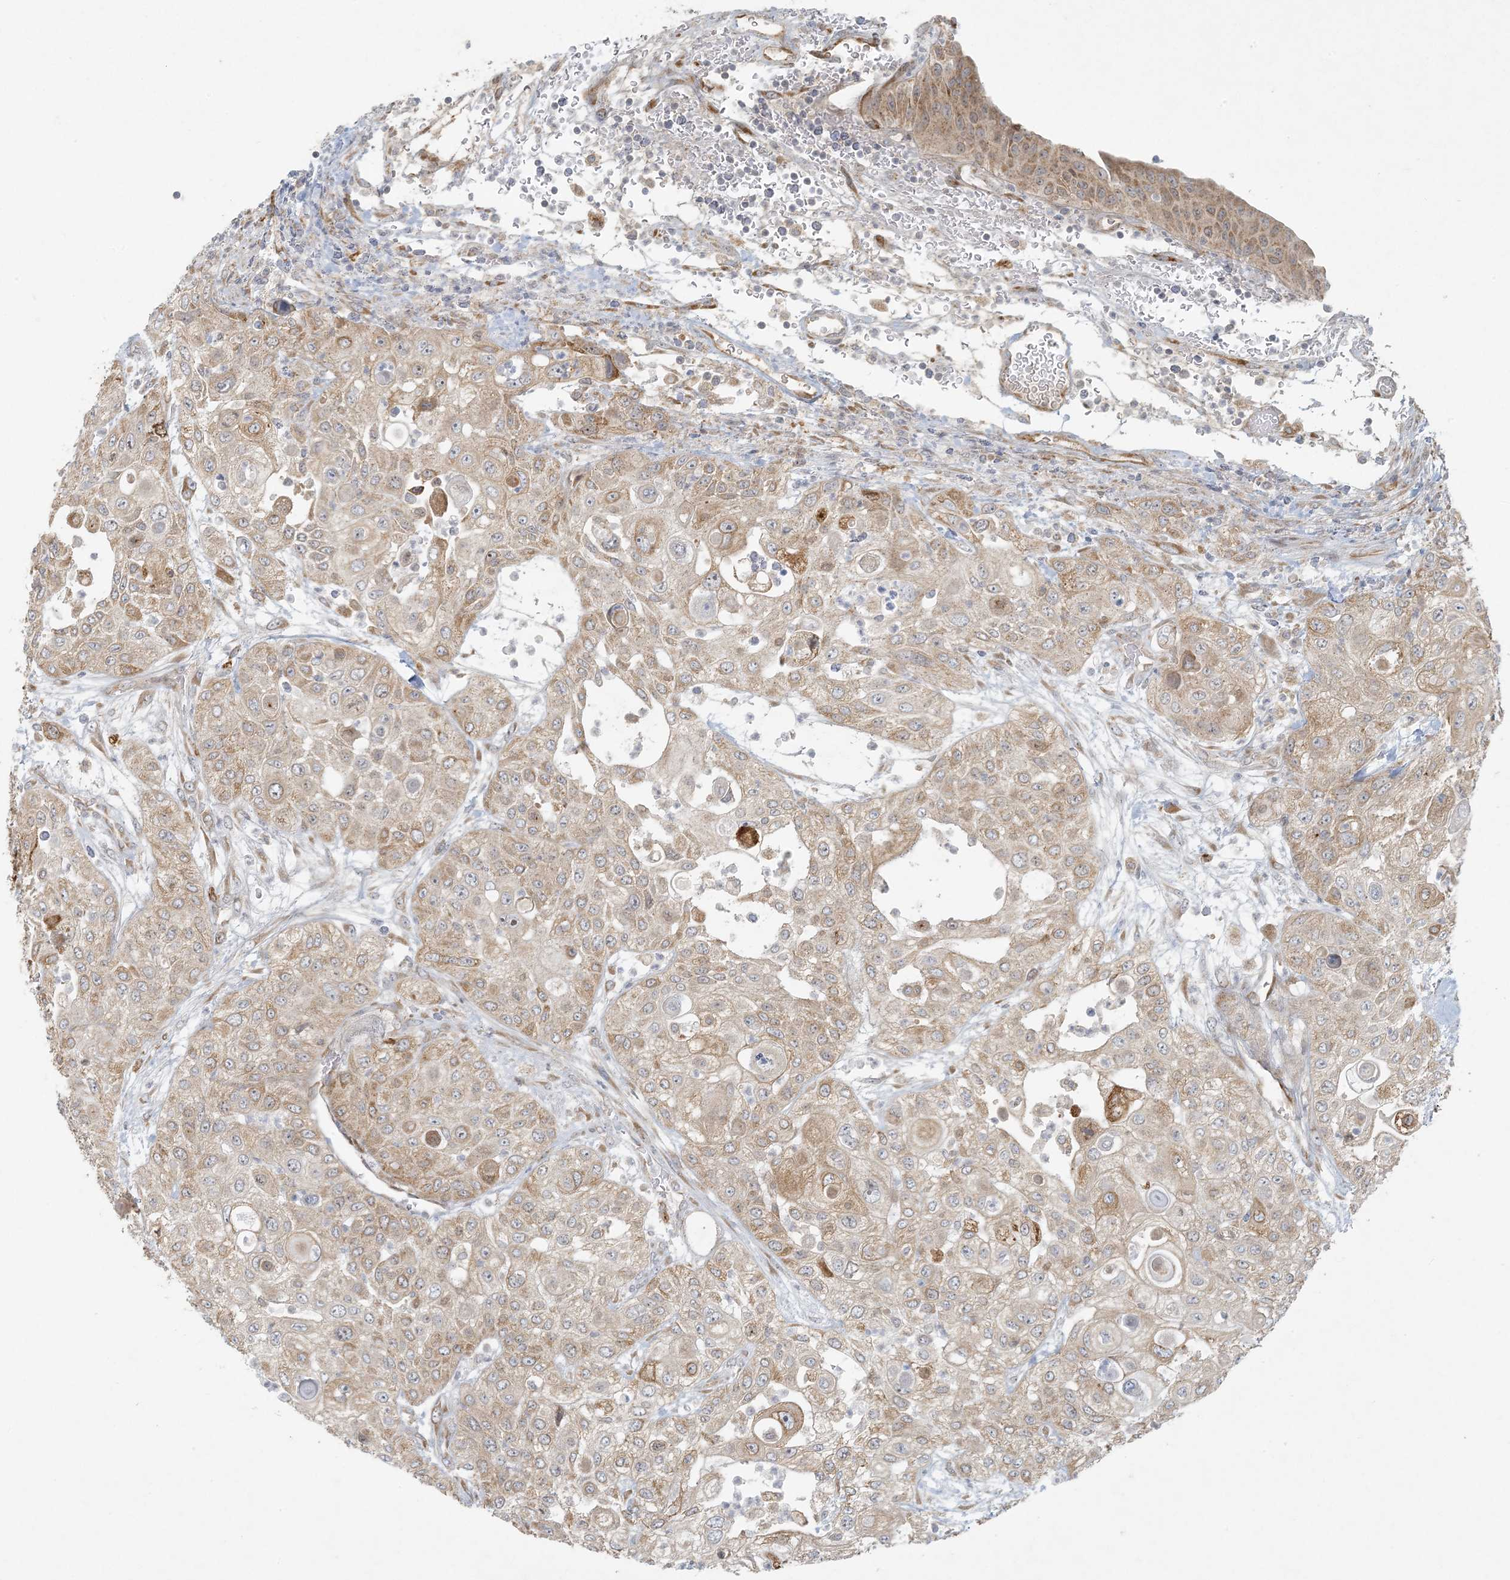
{"staining": {"intensity": "moderate", "quantity": ">75%", "location": "cytoplasmic/membranous"}, "tissue": "urothelial cancer", "cell_type": "Tumor cells", "image_type": "cancer", "snomed": [{"axis": "morphology", "description": "Urothelial carcinoma, High grade"}, {"axis": "topography", "description": "Urinary bladder"}], "caption": "Human urothelial cancer stained for a protein (brown) exhibits moderate cytoplasmic/membranous positive expression in approximately >75% of tumor cells.", "gene": "HACL1", "patient": {"sex": "female", "age": 79}}